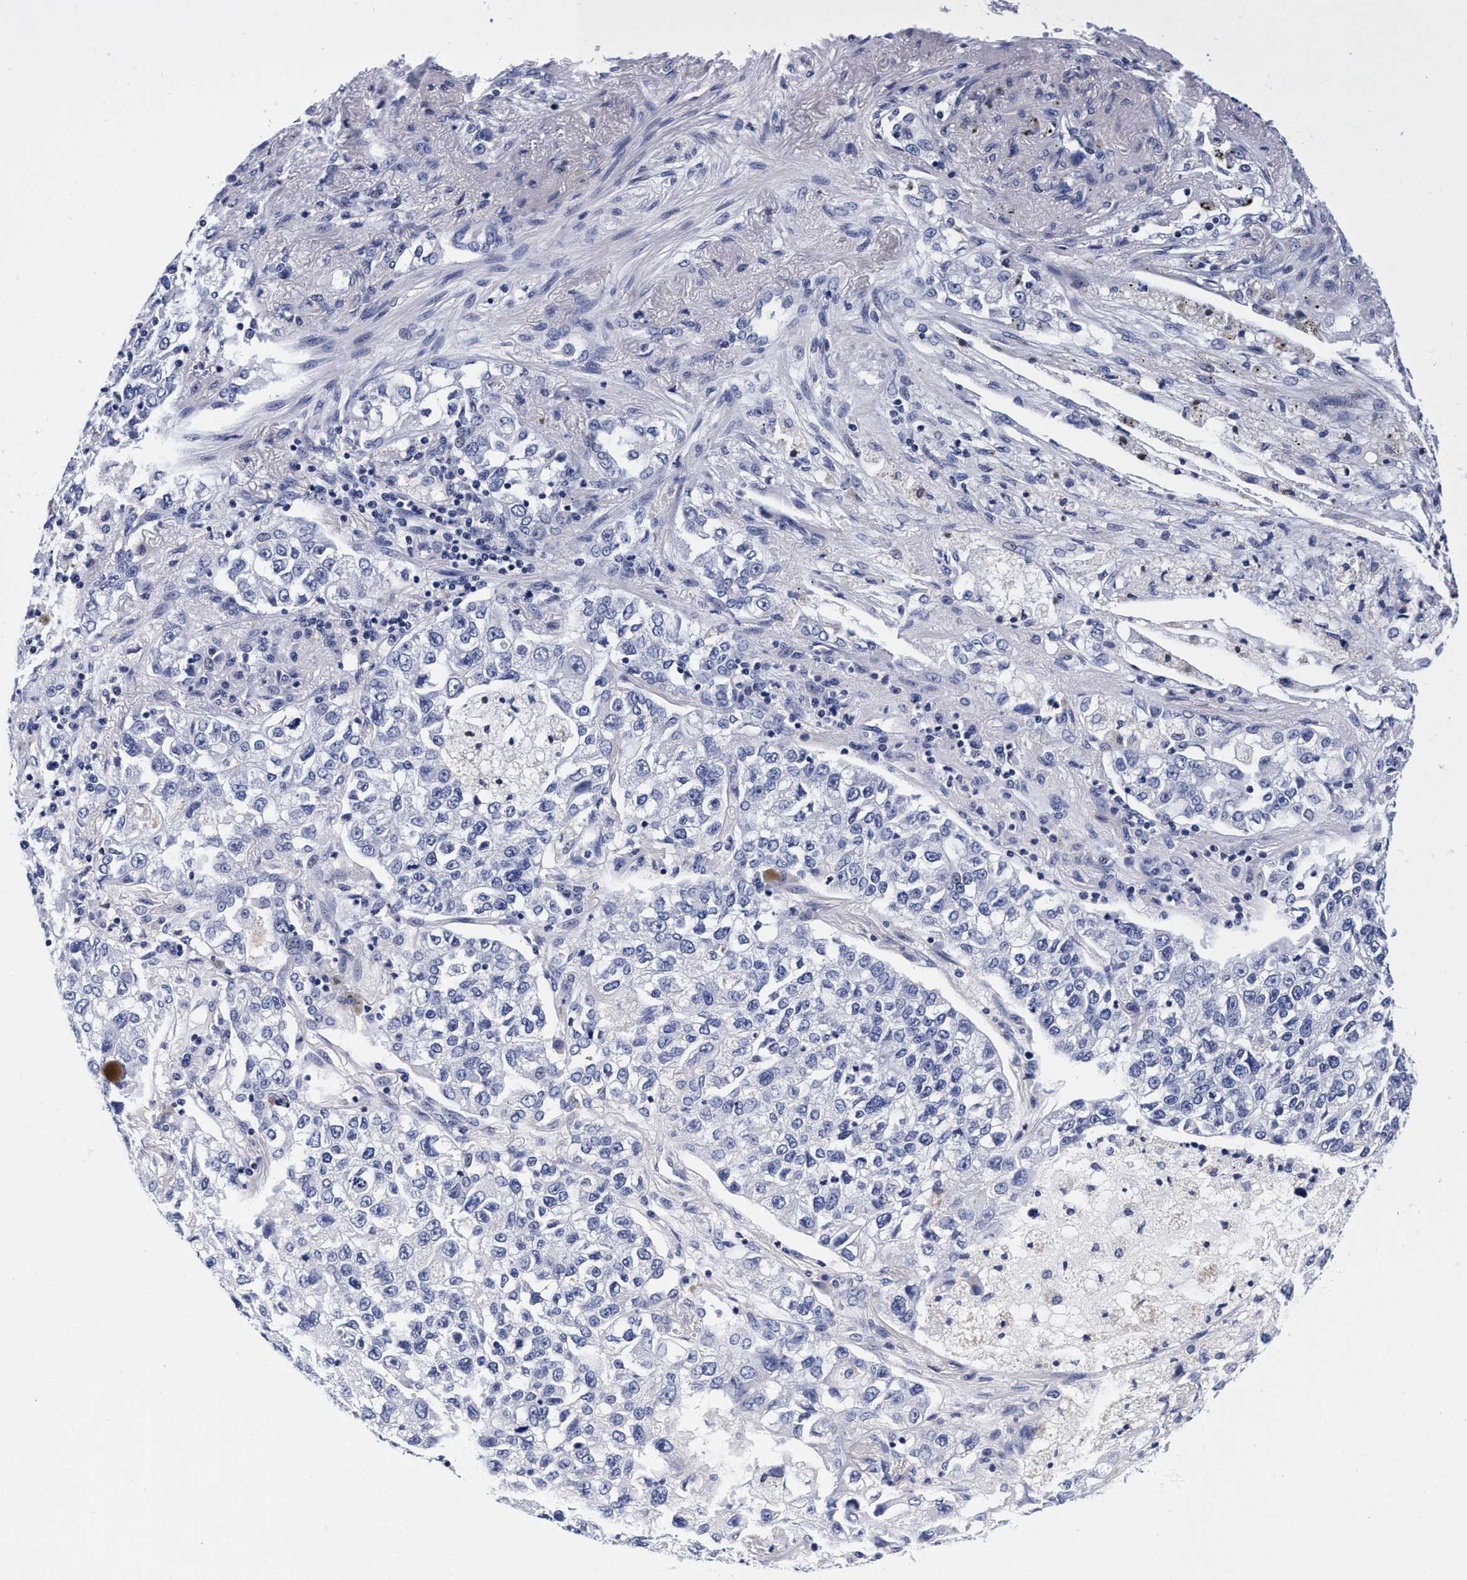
{"staining": {"intensity": "negative", "quantity": "none", "location": "none"}, "tissue": "lung cancer", "cell_type": "Tumor cells", "image_type": "cancer", "snomed": [{"axis": "morphology", "description": "Adenocarcinoma, NOS"}, {"axis": "topography", "description": "Lung"}], "caption": "High power microscopy histopathology image of an immunohistochemistry micrograph of adenocarcinoma (lung), revealing no significant positivity in tumor cells.", "gene": "PLPPR1", "patient": {"sex": "male", "age": 49}}